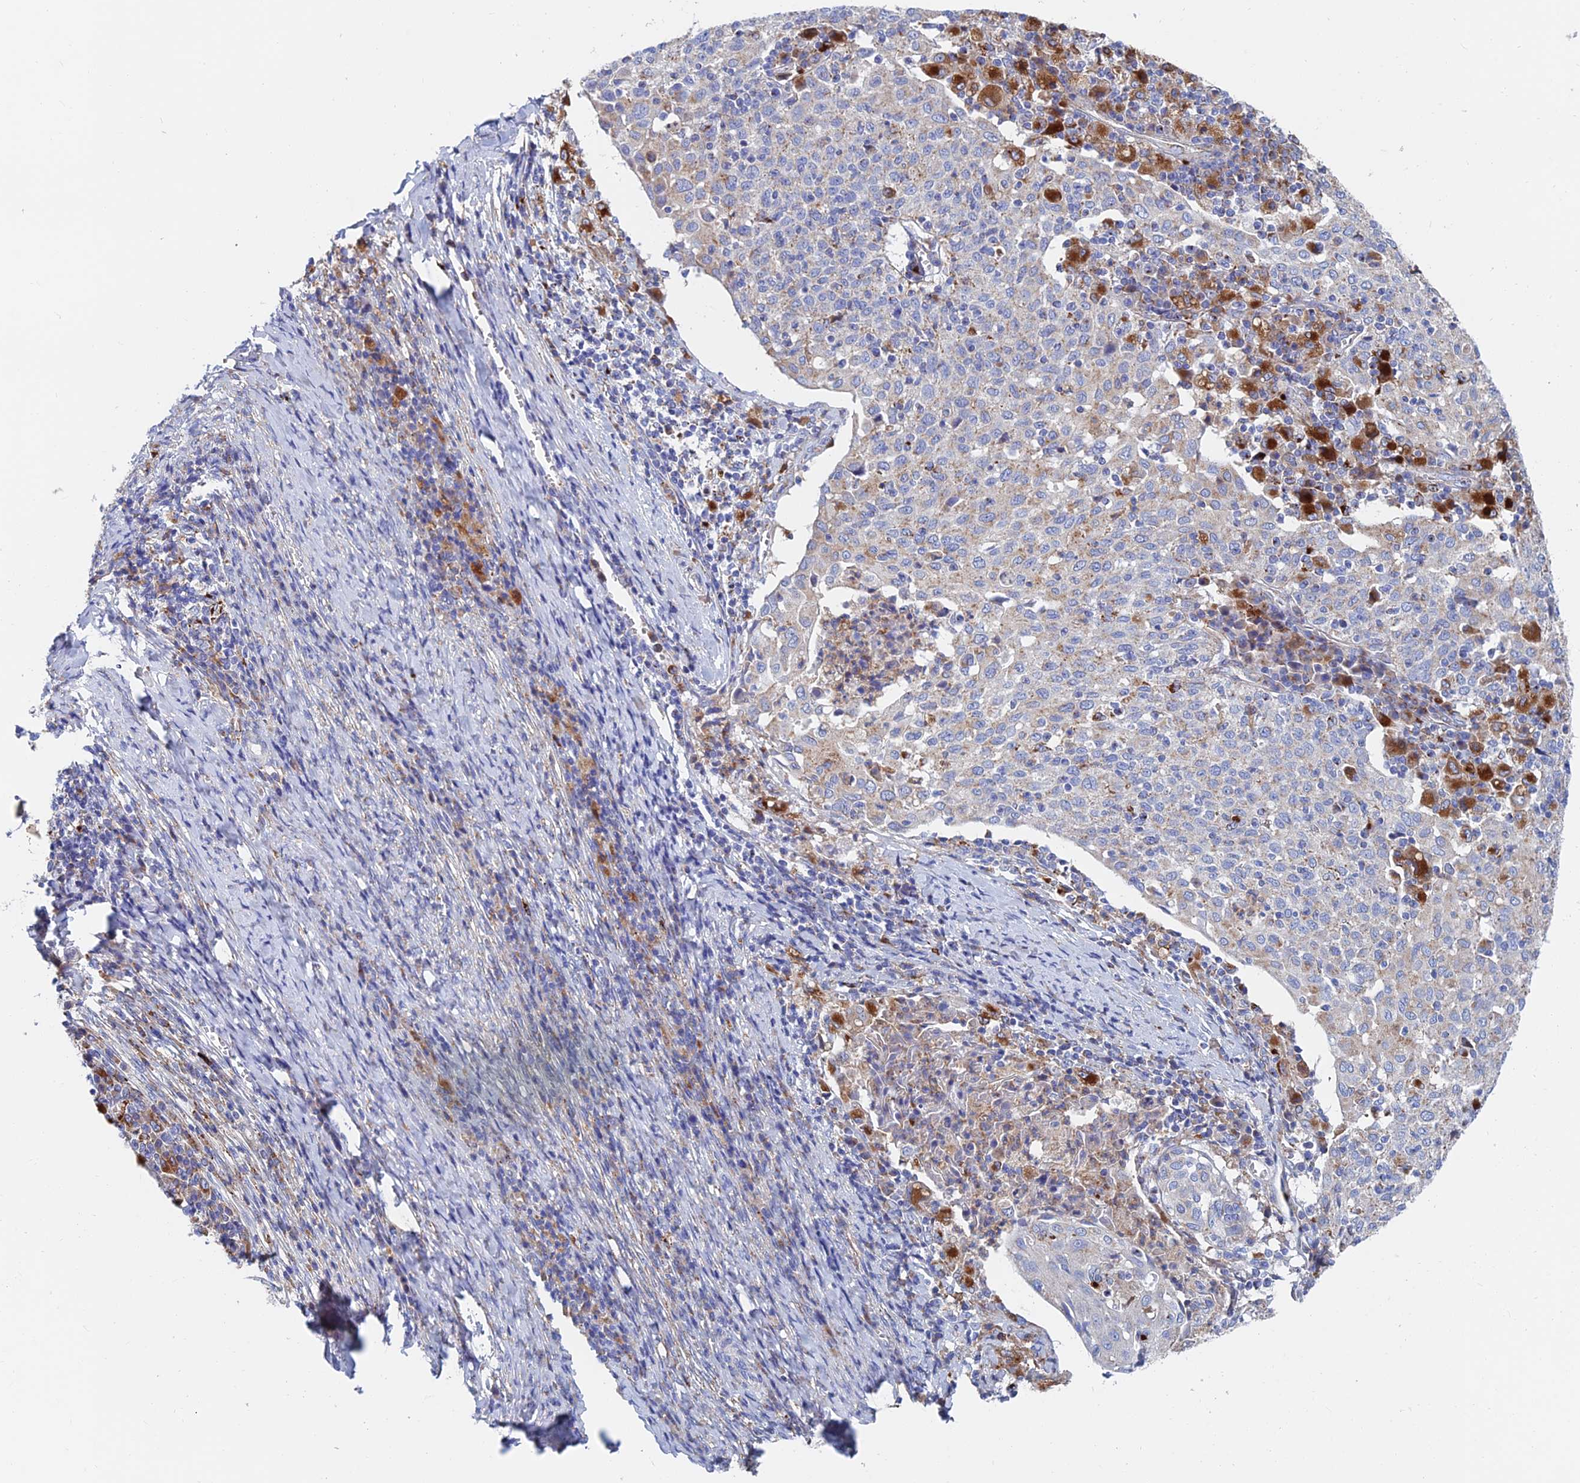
{"staining": {"intensity": "weak", "quantity": "<25%", "location": "cytoplasmic/membranous"}, "tissue": "cervical cancer", "cell_type": "Tumor cells", "image_type": "cancer", "snomed": [{"axis": "morphology", "description": "Squamous cell carcinoma, NOS"}, {"axis": "topography", "description": "Cervix"}], "caption": "Tumor cells show no significant positivity in cervical cancer (squamous cell carcinoma).", "gene": "SPNS1", "patient": {"sex": "female", "age": 52}}